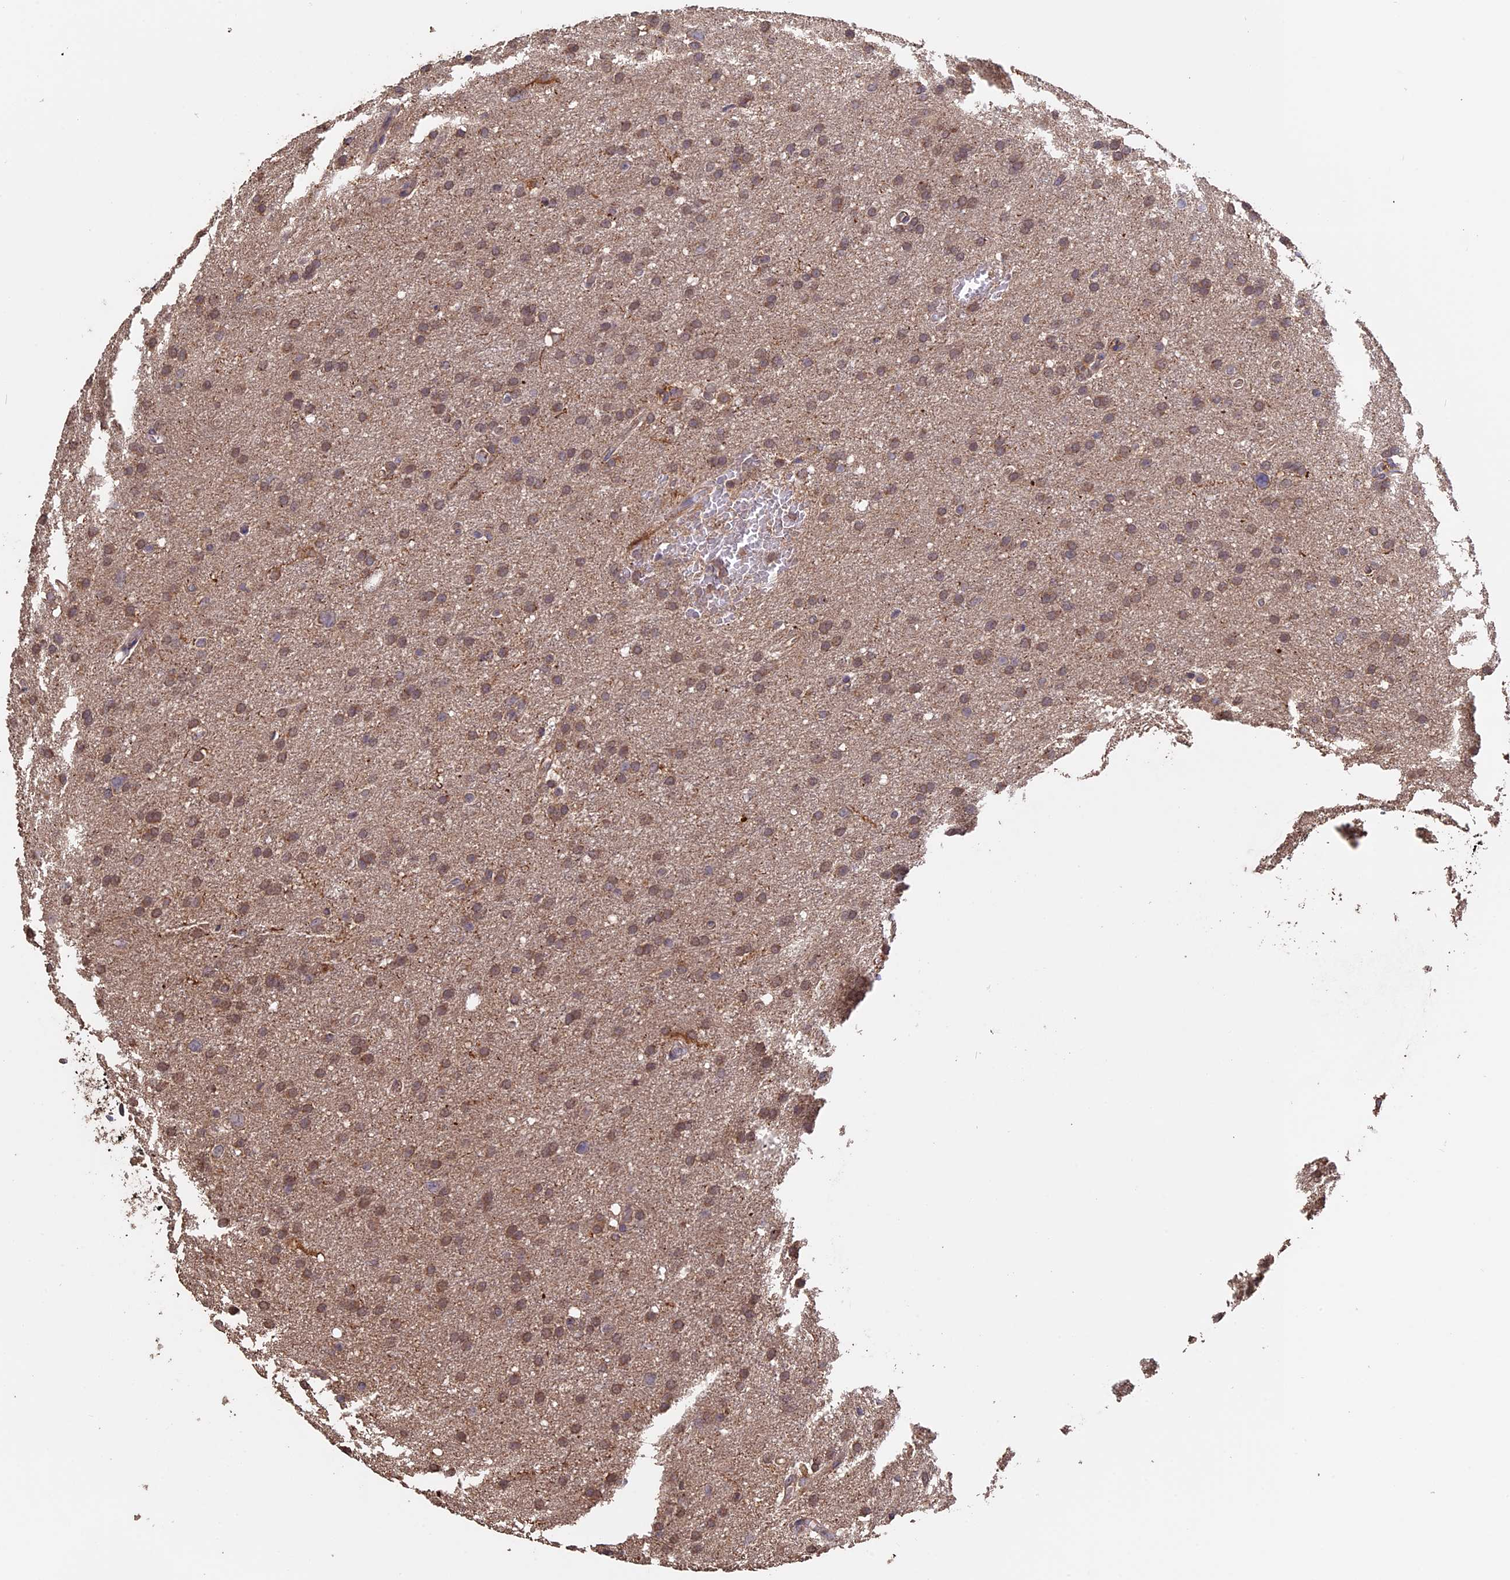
{"staining": {"intensity": "weak", "quantity": ">75%", "location": "cytoplasmic/membranous,nuclear"}, "tissue": "glioma", "cell_type": "Tumor cells", "image_type": "cancer", "snomed": [{"axis": "morphology", "description": "Glioma, malignant, High grade"}, {"axis": "topography", "description": "Cerebral cortex"}], "caption": "The photomicrograph displays immunohistochemical staining of glioma. There is weak cytoplasmic/membranous and nuclear expression is seen in about >75% of tumor cells.", "gene": "PIGQ", "patient": {"sex": "female", "age": 36}}